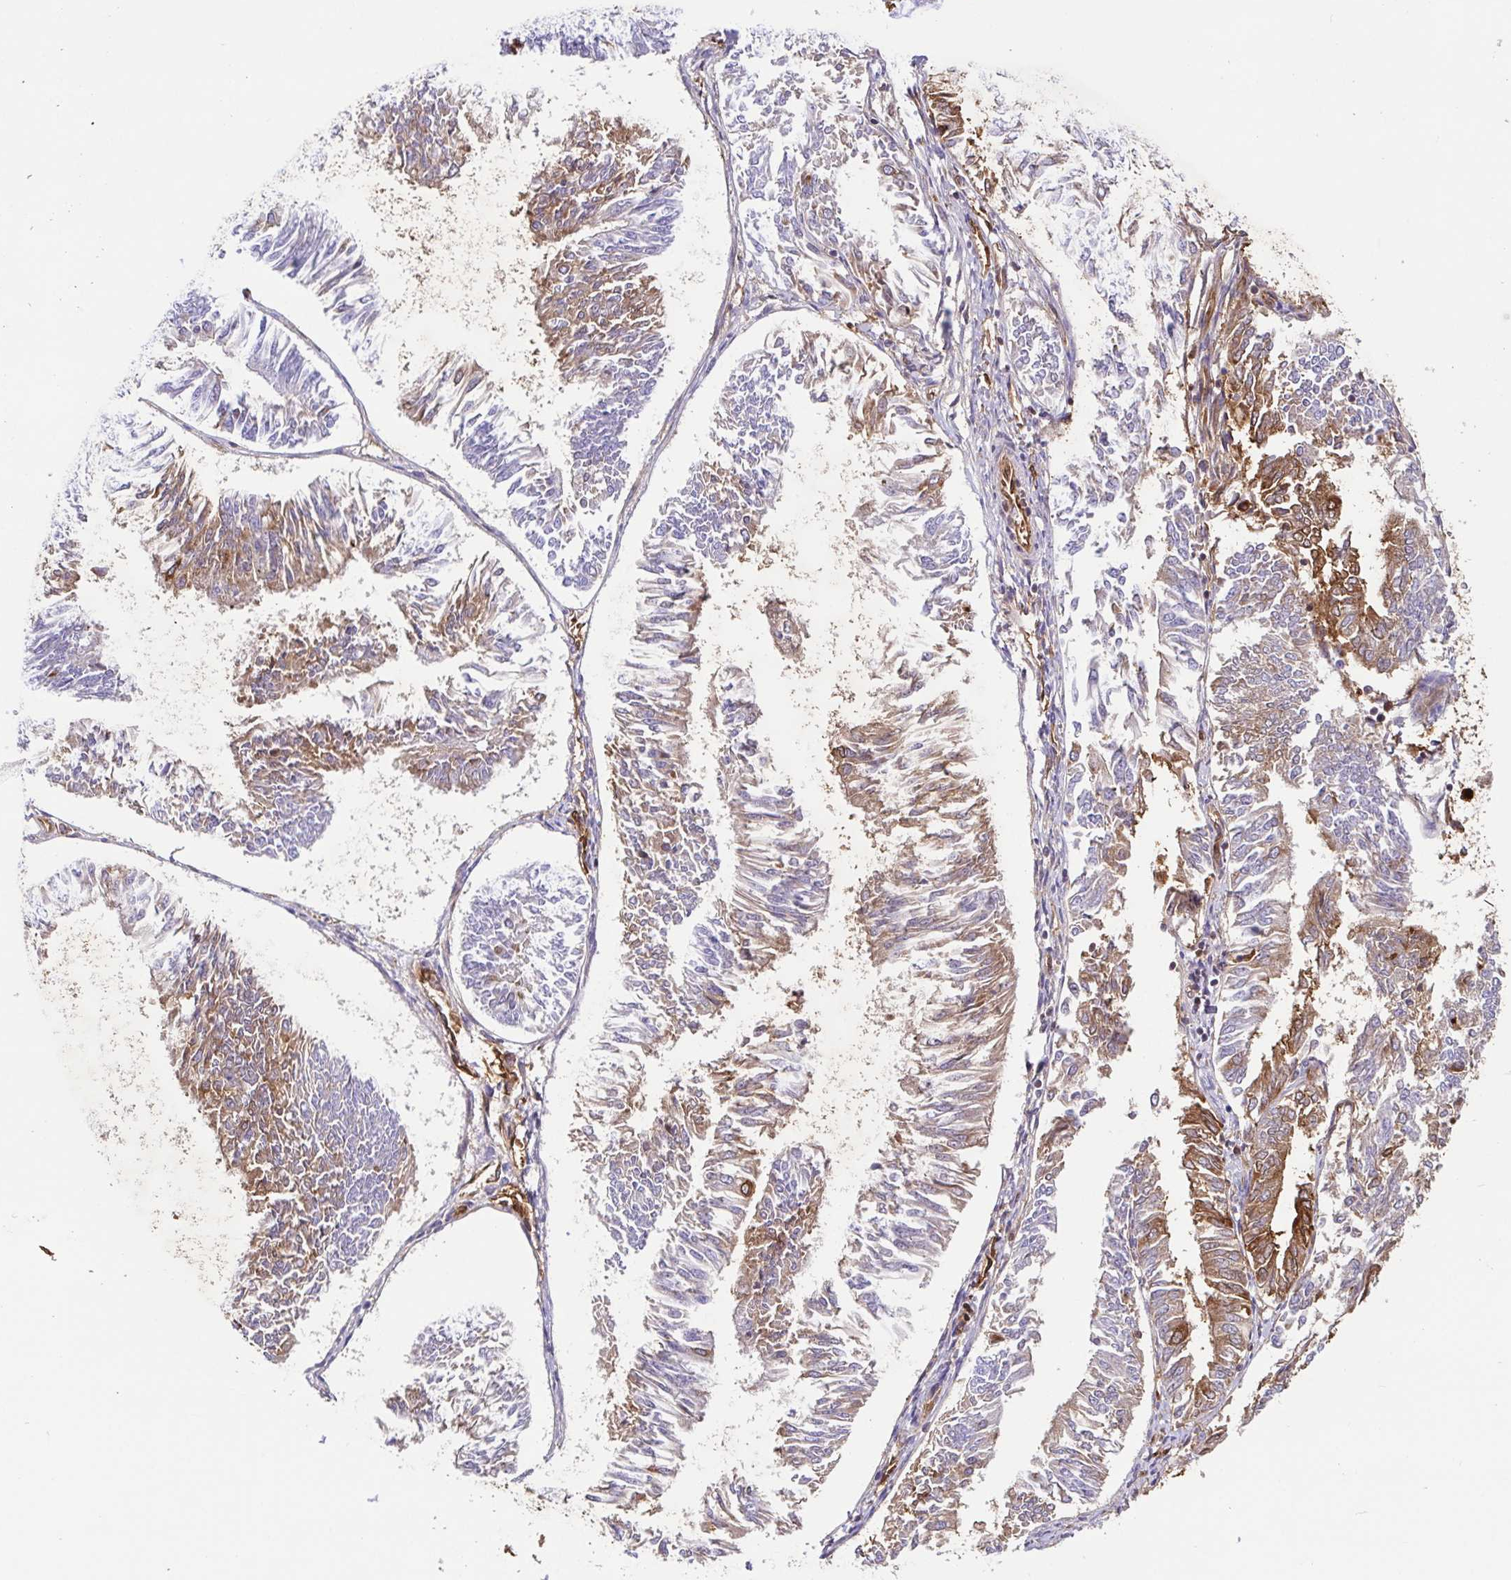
{"staining": {"intensity": "moderate", "quantity": "25%-75%", "location": "cytoplasmic/membranous"}, "tissue": "endometrial cancer", "cell_type": "Tumor cells", "image_type": "cancer", "snomed": [{"axis": "morphology", "description": "Adenocarcinoma, NOS"}, {"axis": "topography", "description": "Endometrium"}], "caption": "Endometrial cancer tissue exhibits moderate cytoplasmic/membranous positivity in about 25%-75% of tumor cells (Stains: DAB (3,3'-diaminobenzidine) in brown, nuclei in blue, Microscopy: brightfield microscopy at high magnification).", "gene": "ANXA2", "patient": {"sex": "female", "age": 58}}